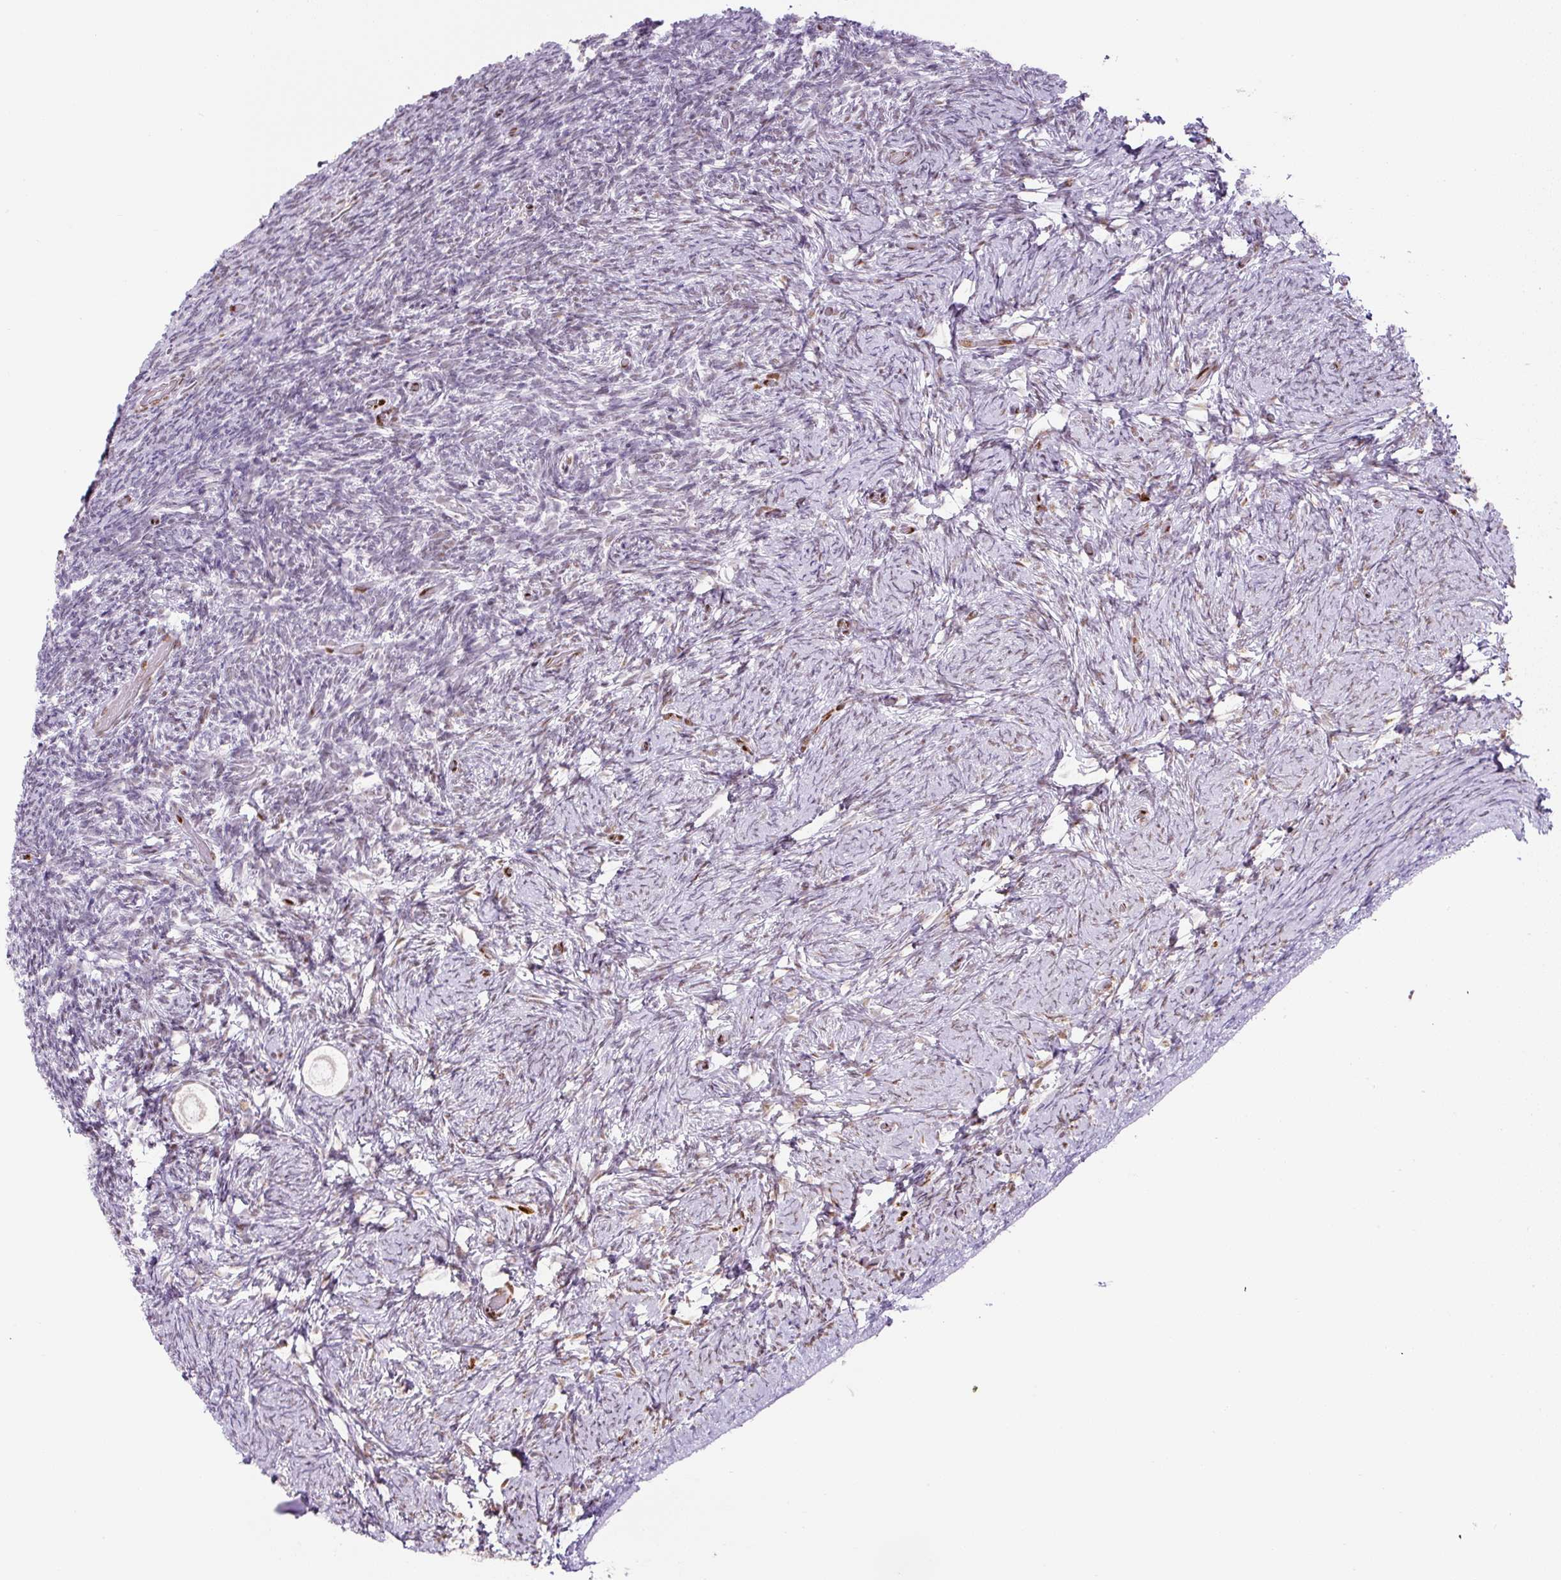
{"staining": {"intensity": "moderate", "quantity": "25%-75%", "location": "nuclear"}, "tissue": "ovary", "cell_type": "Ovarian stroma cells", "image_type": "normal", "snomed": [{"axis": "morphology", "description": "Normal tissue, NOS"}, {"axis": "topography", "description": "Ovary"}], "caption": "Protein staining of normal ovary shows moderate nuclear staining in approximately 25%-75% of ovarian stroma cells.", "gene": "ZEB1", "patient": {"sex": "female", "age": 34}}